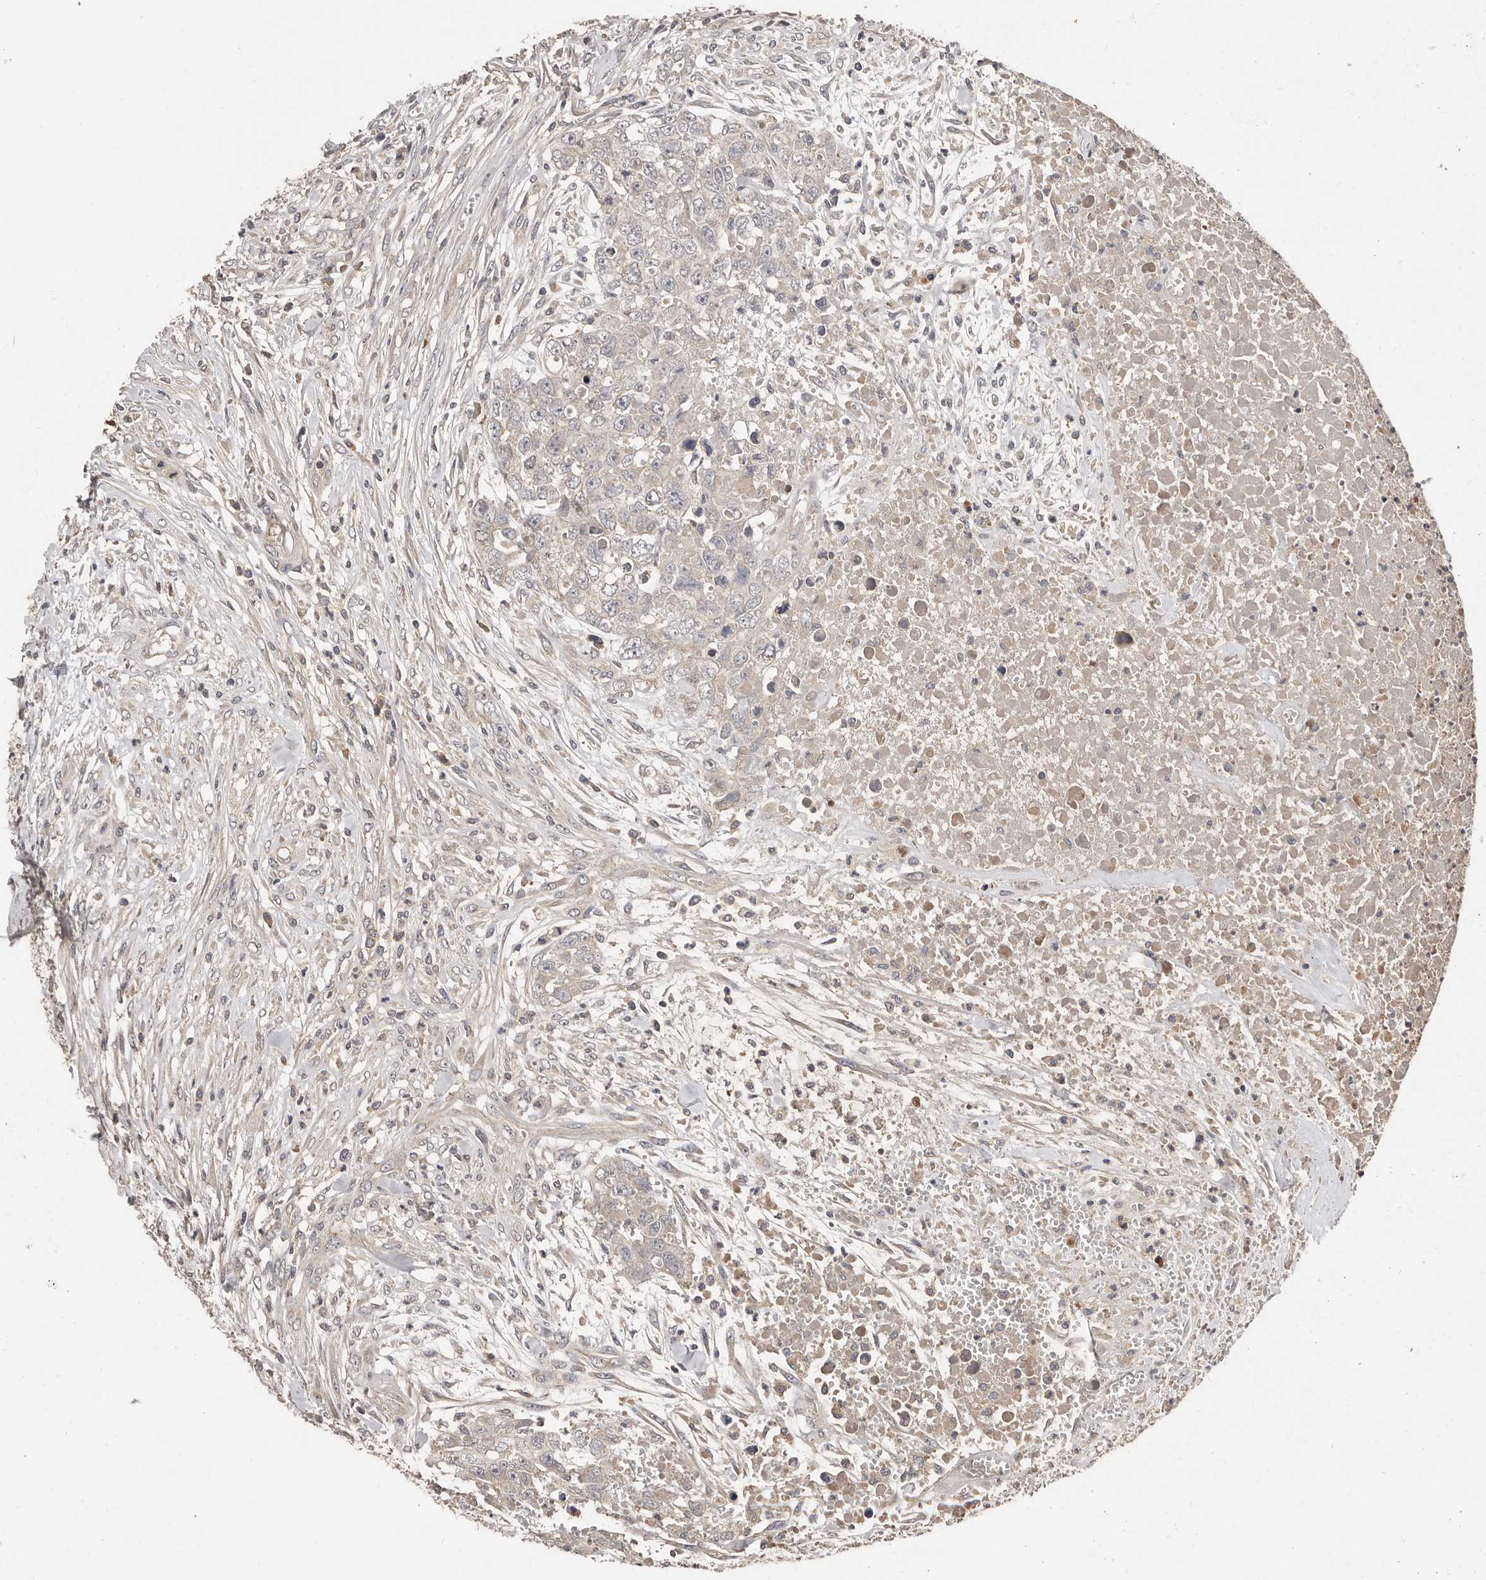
{"staining": {"intensity": "negative", "quantity": "none", "location": "none"}, "tissue": "testis cancer", "cell_type": "Tumor cells", "image_type": "cancer", "snomed": [{"axis": "morphology", "description": "Carcinoma, Embryonal, NOS"}, {"axis": "topography", "description": "Testis"}], "caption": "This is an immunohistochemistry photomicrograph of human testis embryonal carcinoma. There is no staining in tumor cells.", "gene": "SLC39A2", "patient": {"sex": "male", "age": 28}}